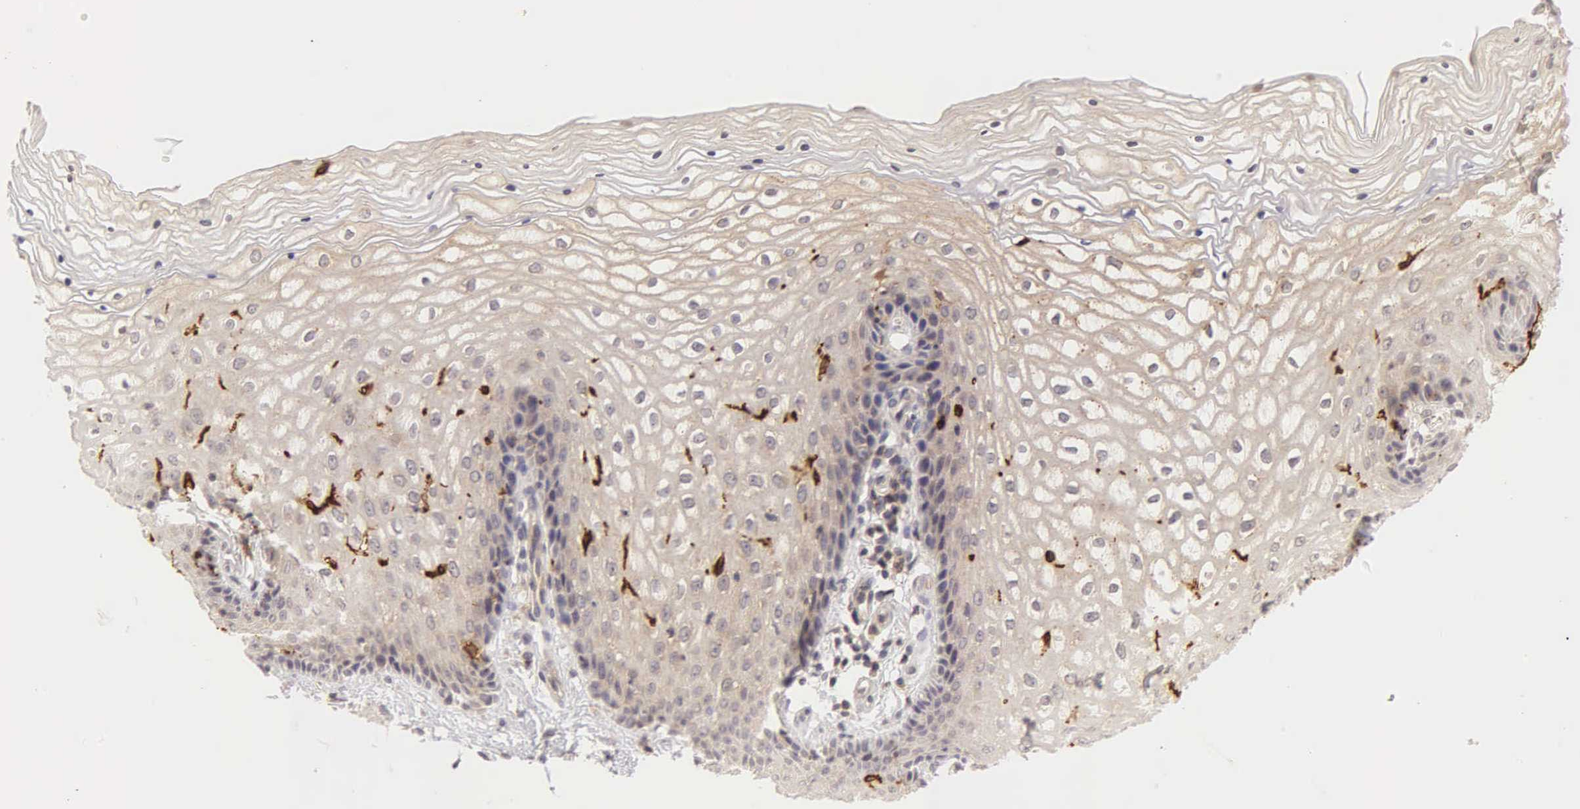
{"staining": {"intensity": "weak", "quantity": ">75%", "location": "cytoplasmic/membranous"}, "tissue": "vagina", "cell_type": "Squamous epithelial cells", "image_type": "normal", "snomed": [{"axis": "morphology", "description": "Normal tissue, NOS"}, {"axis": "topography", "description": "Vagina"}], "caption": "Immunohistochemical staining of benign vagina reveals low levels of weak cytoplasmic/membranous expression in approximately >75% of squamous epithelial cells.", "gene": "CD1A", "patient": {"sex": "female", "age": 34}}